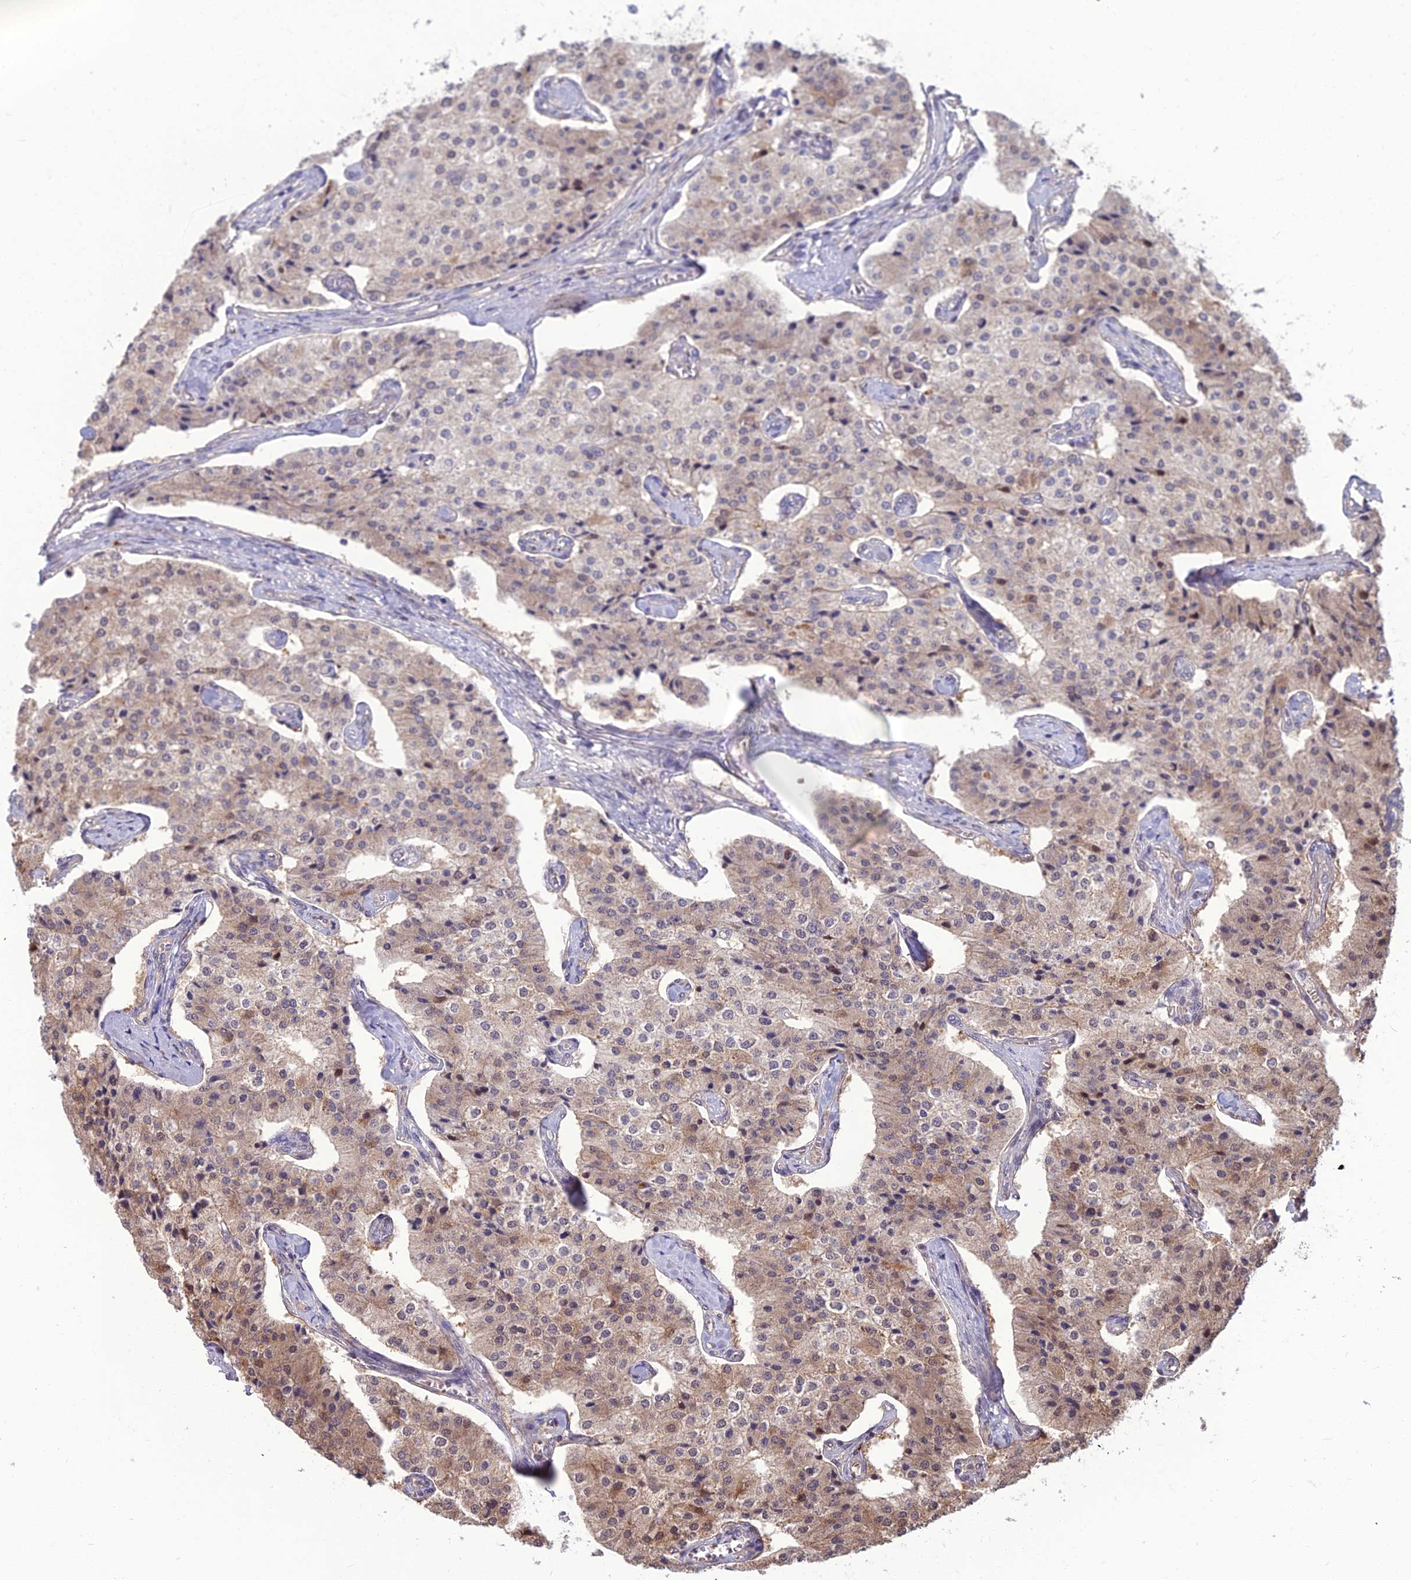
{"staining": {"intensity": "moderate", "quantity": "<25%", "location": "cytoplasmic/membranous,nuclear"}, "tissue": "carcinoid", "cell_type": "Tumor cells", "image_type": "cancer", "snomed": [{"axis": "morphology", "description": "Carcinoid, malignant, NOS"}, {"axis": "topography", "description": "Colon"}], "caption": "Brown immunohistochemical staining in human carcinoid (malignant) exhibits moderate cytoplasmic/membranous and nuclear positivity in approximately <25% of tumor cells.", "gene": "OPA3", "patient": {"sex": "female", "age": 52}}